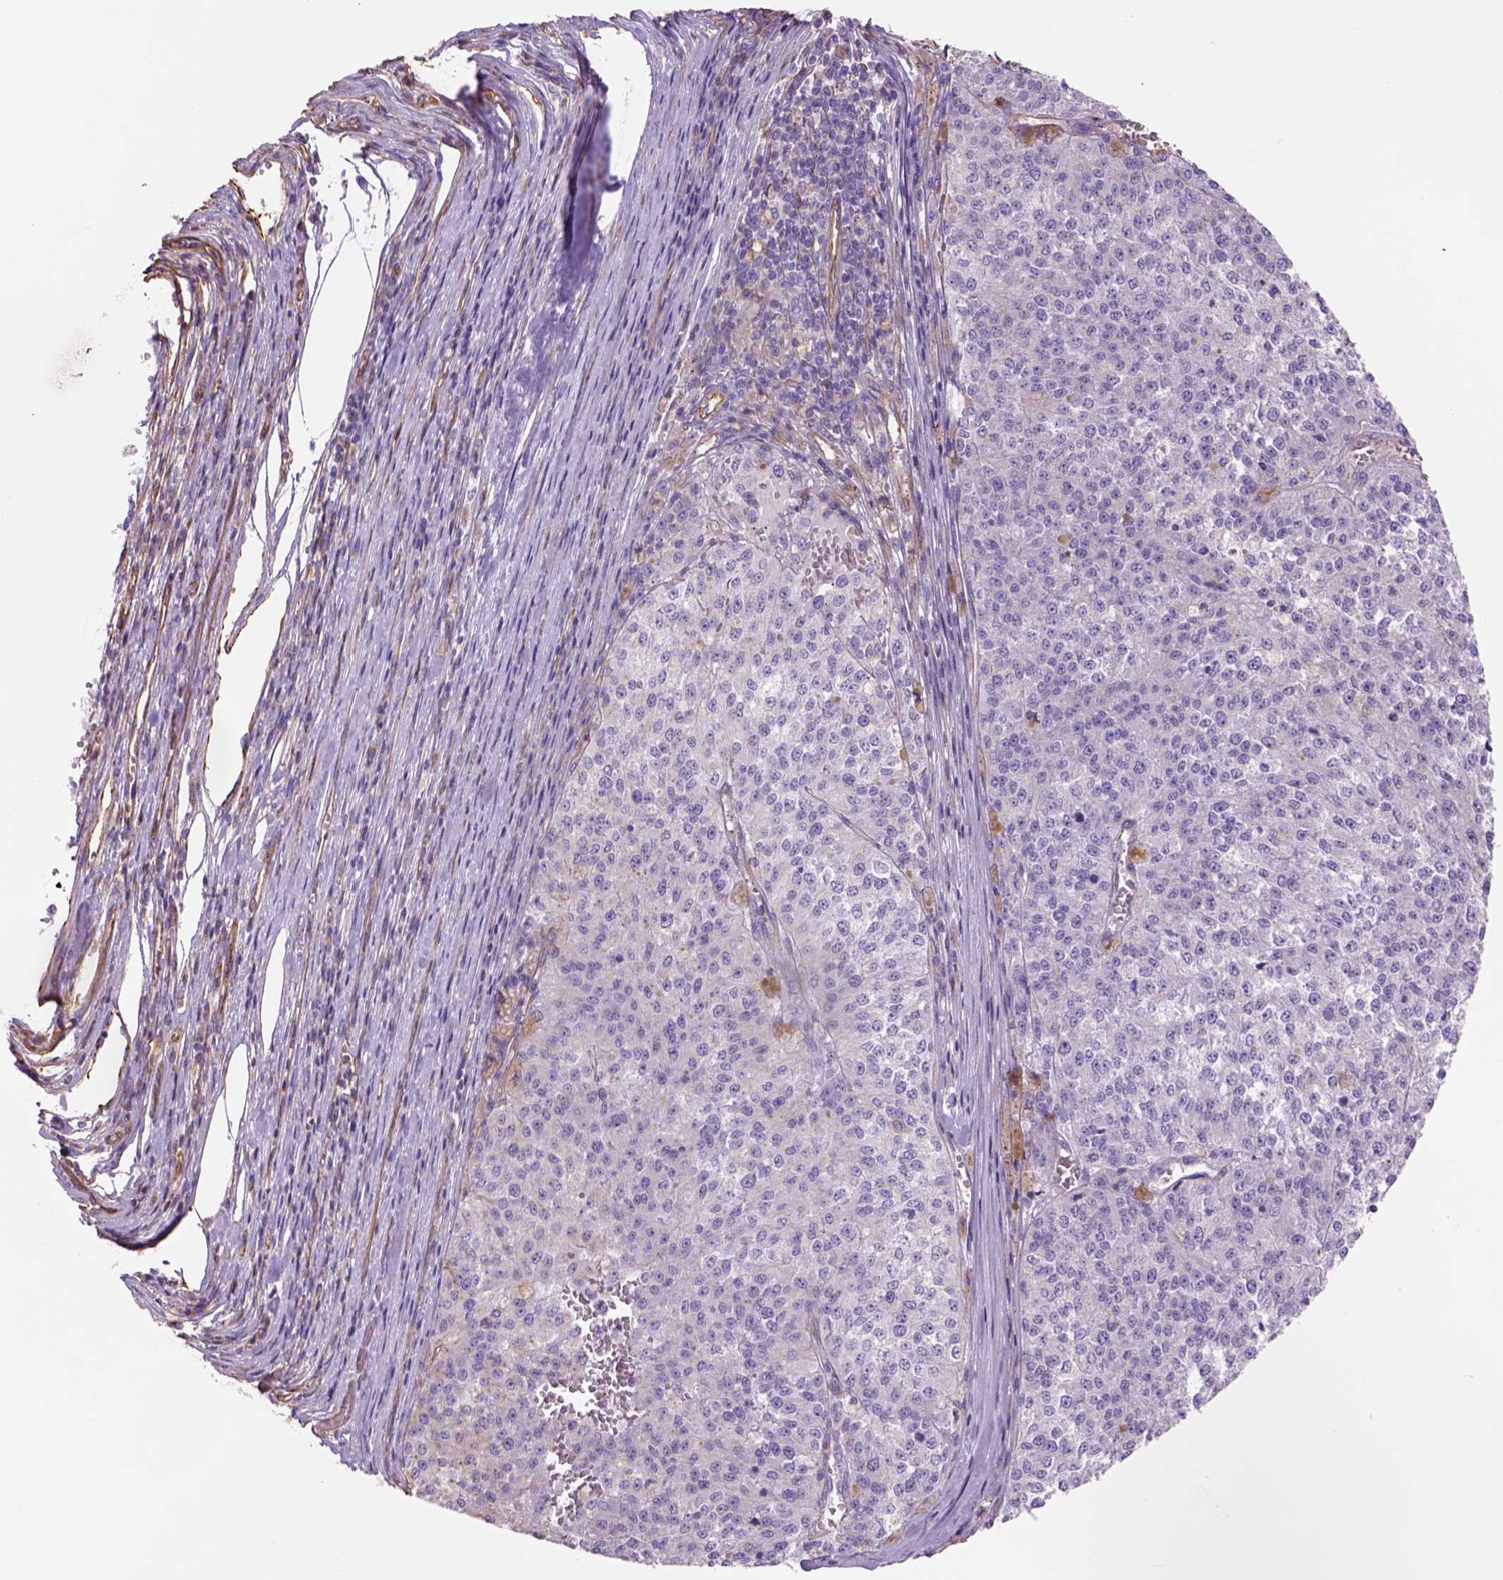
{"staining": {"intensity": "negative", "quantity": "none", "location": "none"}, "tissue": "melanoma", "cell_type": "Tumor cells", "image_type": "cancer", "snomed": [{"axis": "morphology", "description": "Malignant melanoma, Metastatic site"}, {"axis": "topography", "description": "Lymph node"}], "caption": "An image of human melanoma is negative for staining in tumor cells.", "gene": "ZZZ3", "patient": {"sex": "female", "age": 64}}